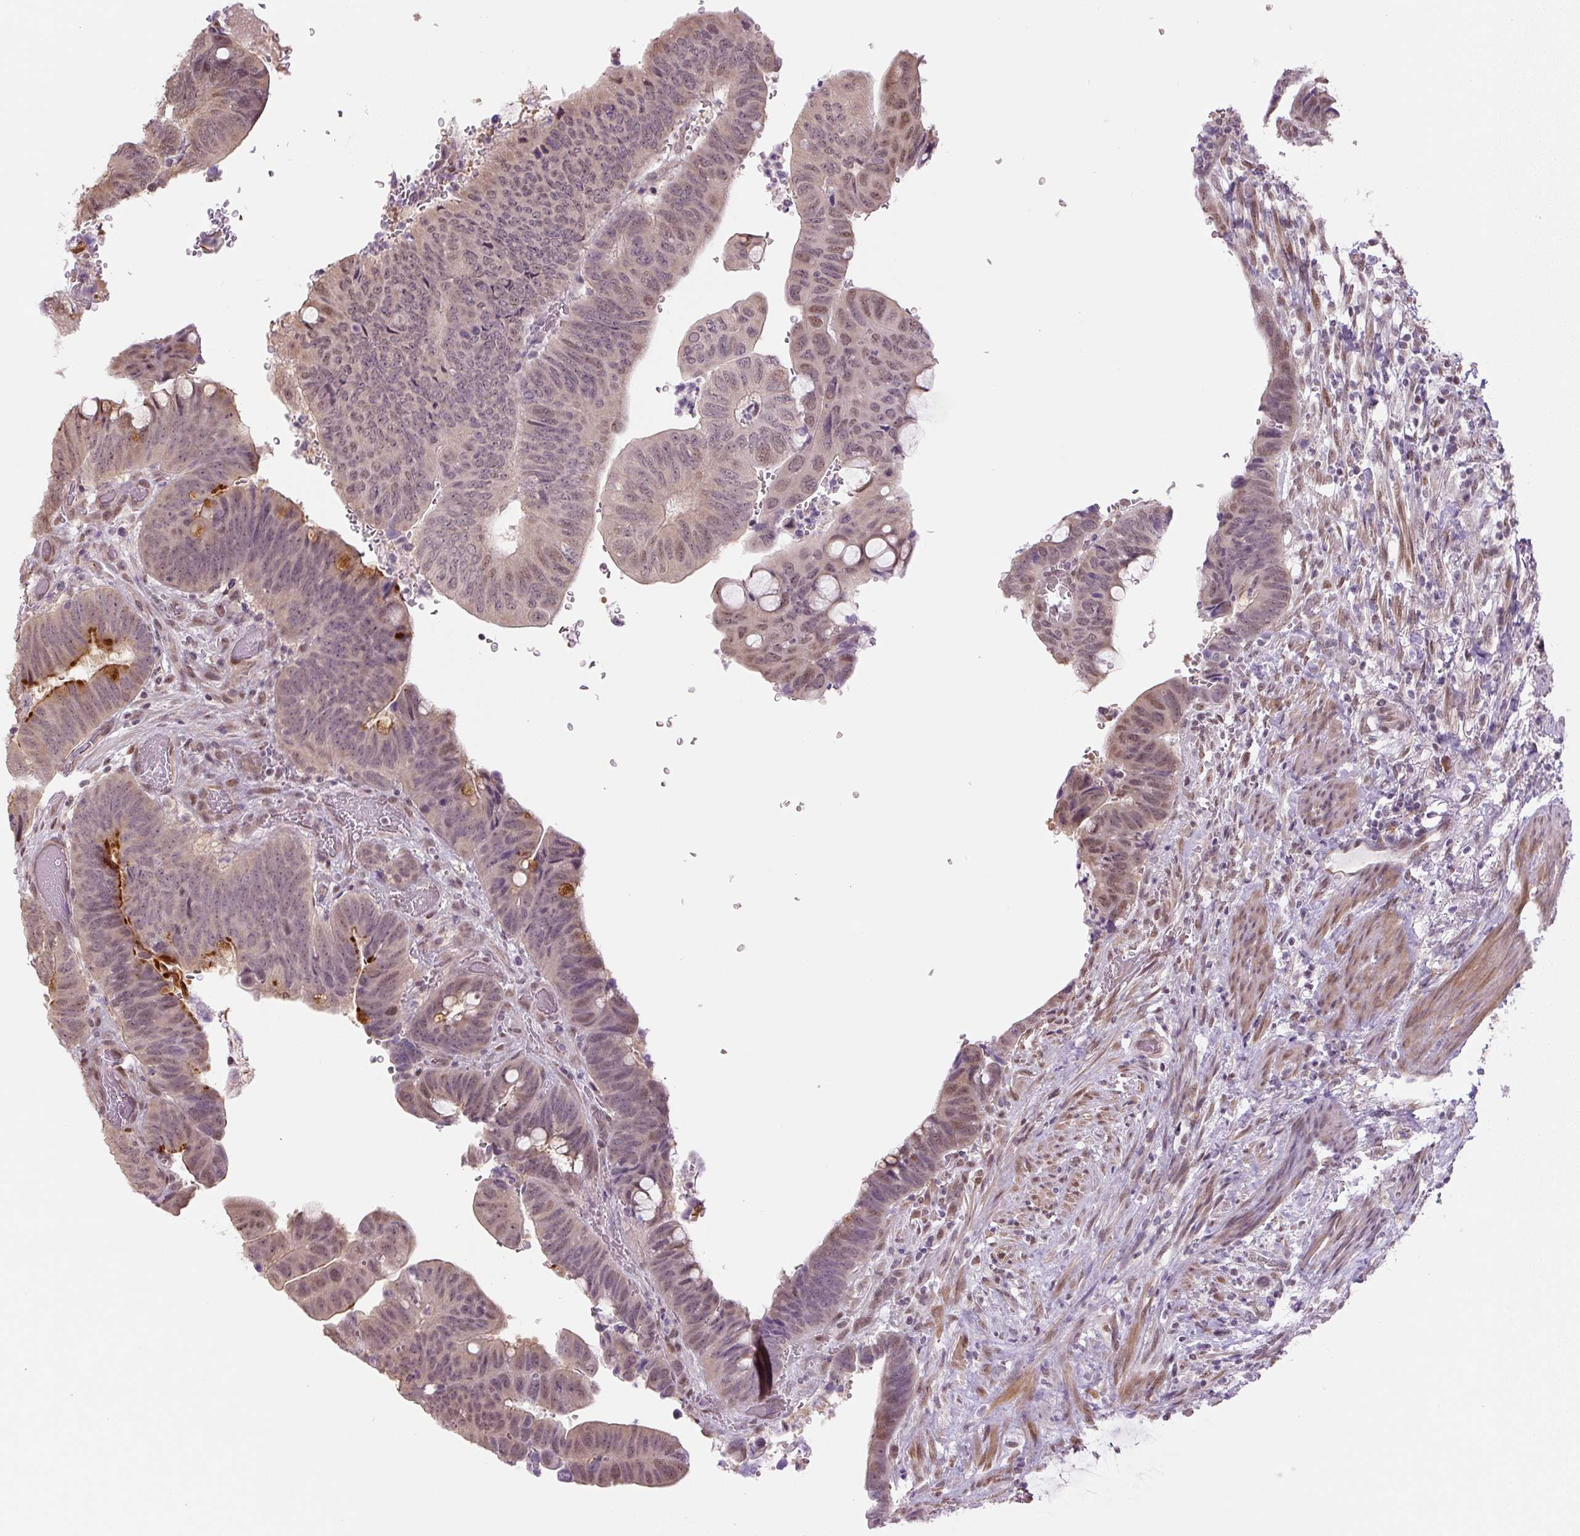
{"staining": {"intensity": "moderate", "quantity": "<25%", "location": "nuclear"}, "tissue": "colorectal cancer", "cell_type": "Tumor cells", "image_type": "cancer", "snomed": [{"axis": "morphology", "description": "Normal tissue, NOS"}, {"axis": "morphology", "description": "Adenocarcinoma, NOS"}, {"axis": "topography", "description": "Rectum"}, {"axis": "topography", "description": "Peripheral nerve tissue"}], "caption": "This micrograph reveals IHC staining of human adenocarcinoma (colorectal), with low moderate nuclear expression in about <25% of tumor cells.", "gene": "TCFL5", "patient": {"sex": "male", "age": 92}}